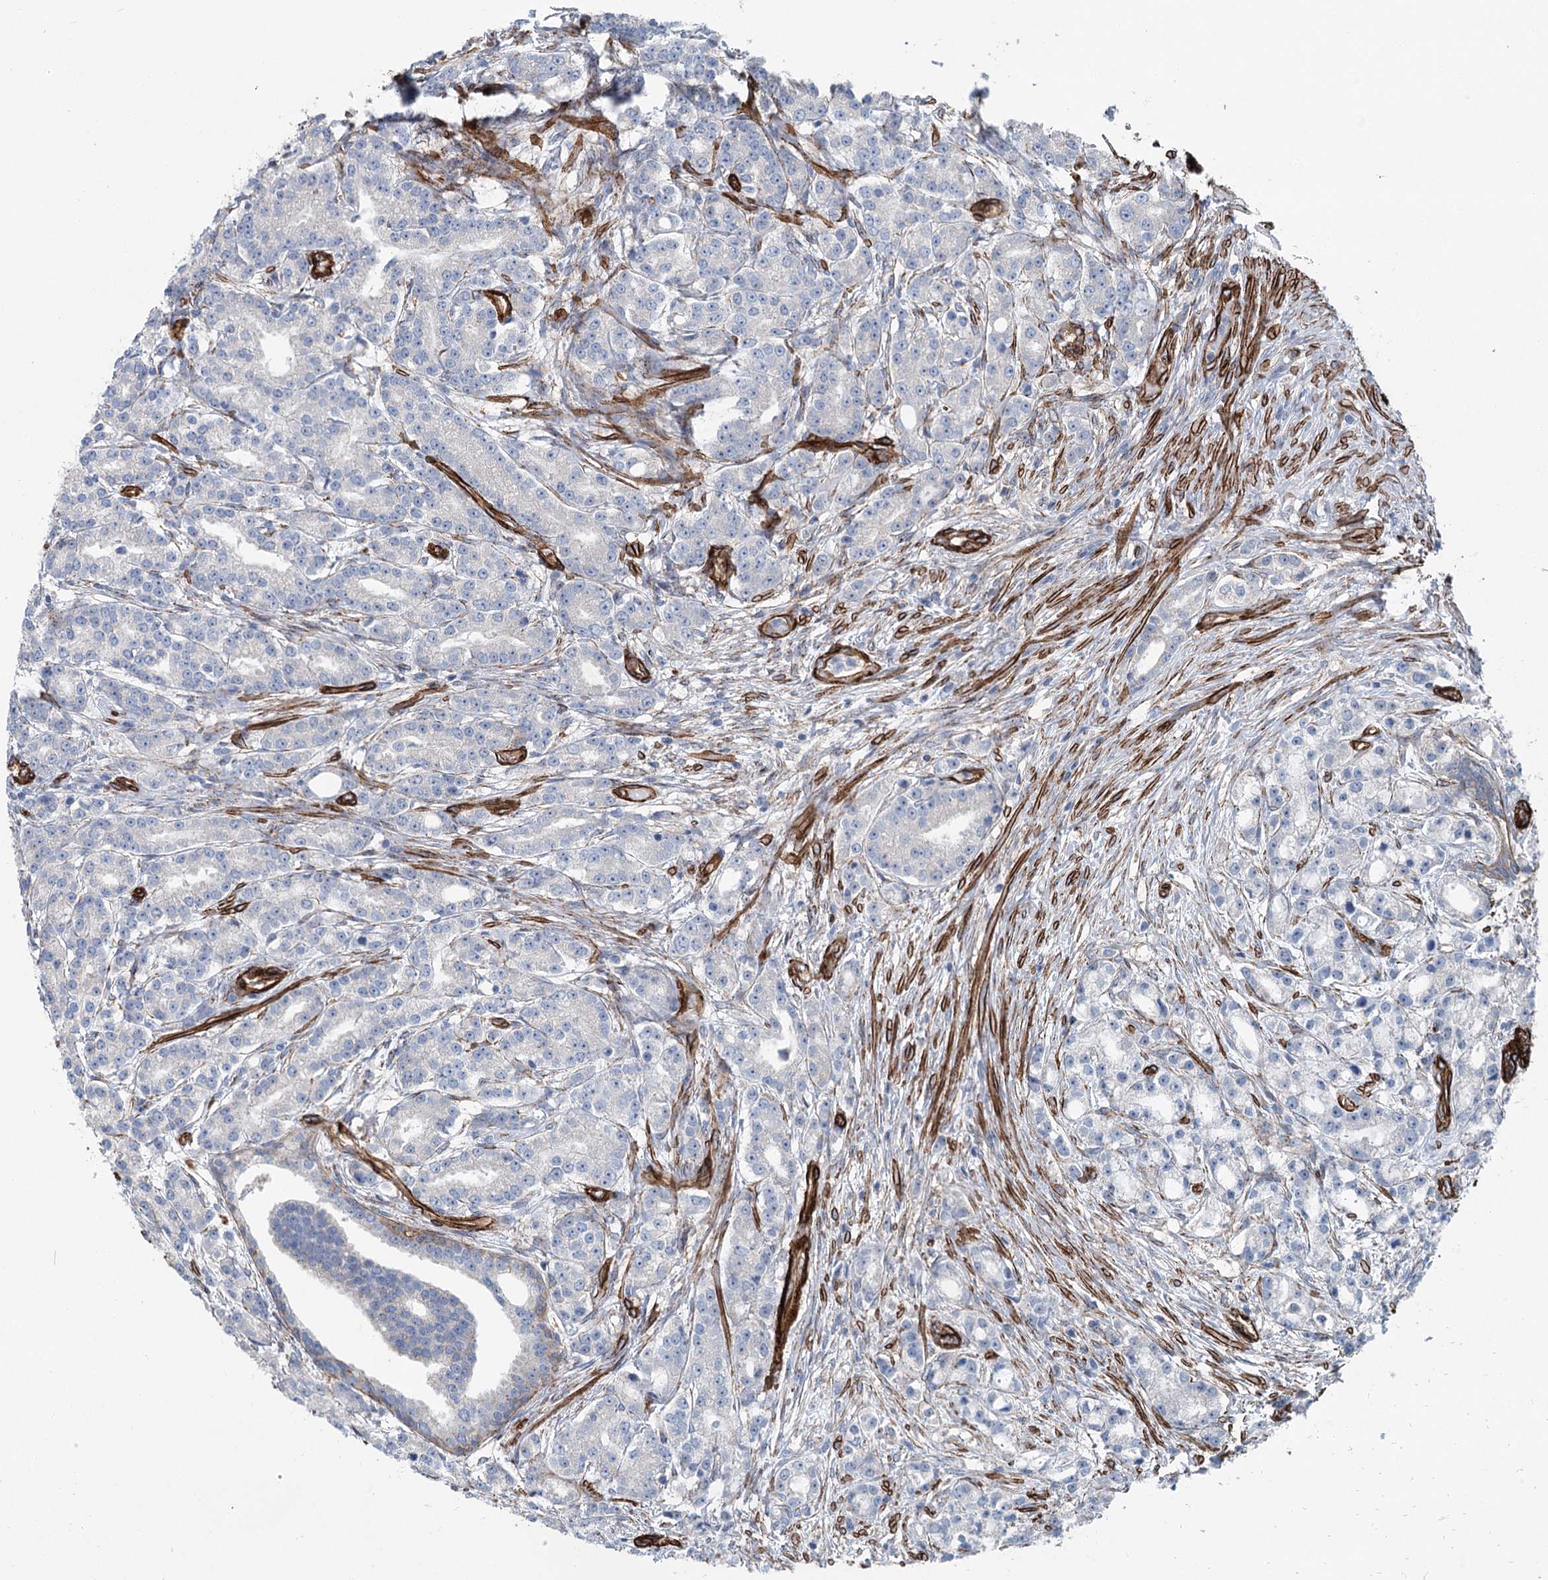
{"staining": {"intensity": "negative", "quantity": "none", "location": "none"}, "tissue": "prostate cancer", "cell_type": "Tumor cells", "image_type": "cancer", "snomed": [{"axis": "morphology", "description": "Adenocarcinoma, High grade"}, {"axis": "topography", "description": "Prostate"}], "caption": "Human adenocarcinoma (high-grade) (prostate) stained for a protein using immunohistochemistry (IHC) exhibits no staining in tumor cells.", "gene": "IQSEC1", "patient": {"sex": "male", "age": 69}}